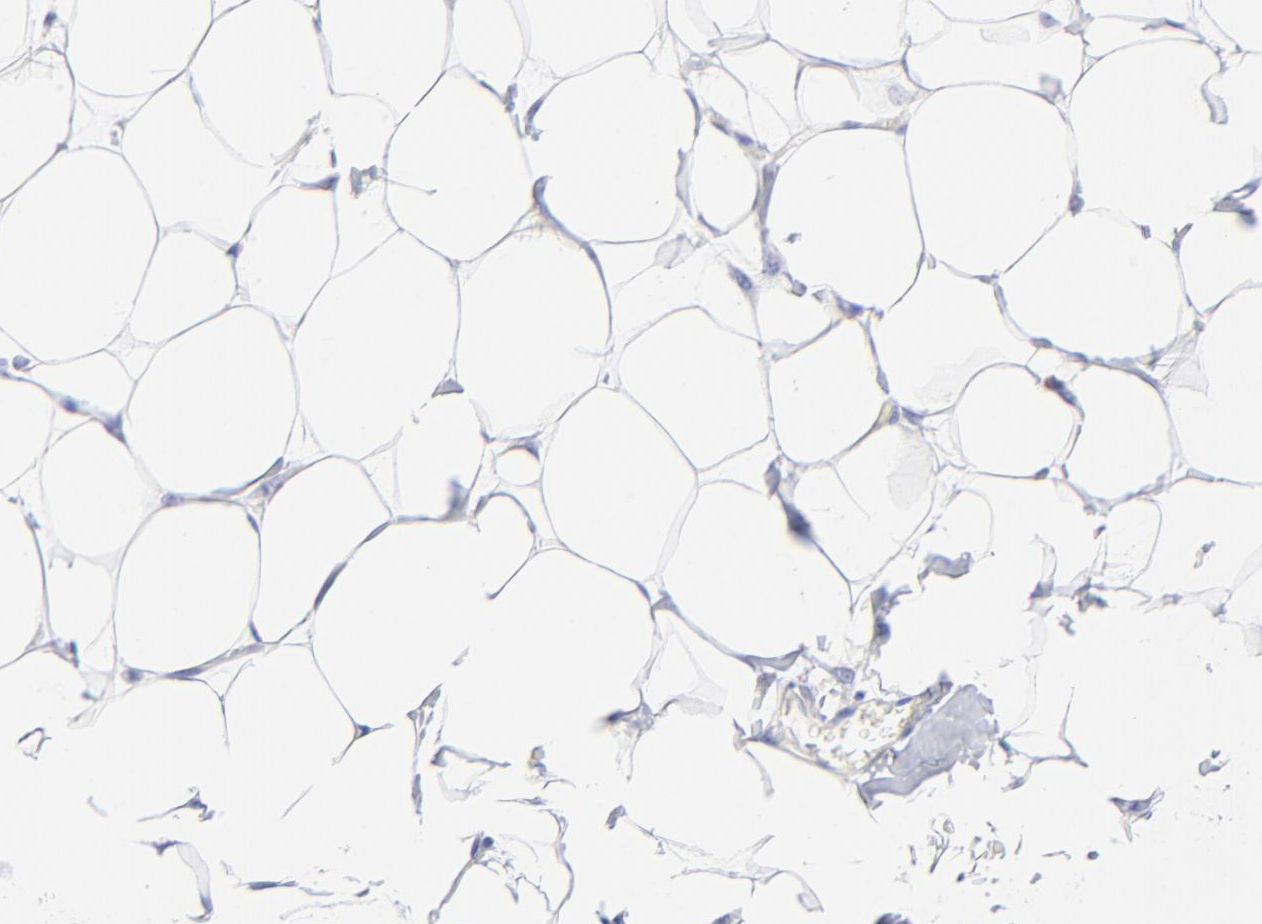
{"staining": {"intensity": "negative", "quantity": "none", "location": "none"}, "tissue": "breast", "cell_type": "Adipocytes", "image_type": "normal", "snomed": [{"axis": "morphology", "description": "Normal tissue, NOS"}, {"axis": "topography", "description": "Breast"}, {"axis": "topography", "description": "Adipose tissue"}], "caption": "Adipocytes are negative for brown protein staining in normal breast. (Stains: DAB immunohistochemistry (IHC) with hematoxylin counter stain, Microscopy: brightfield microscopy at high magnification).", "gene": "EBP", "patient": {"sex": "female", "age": 25}}